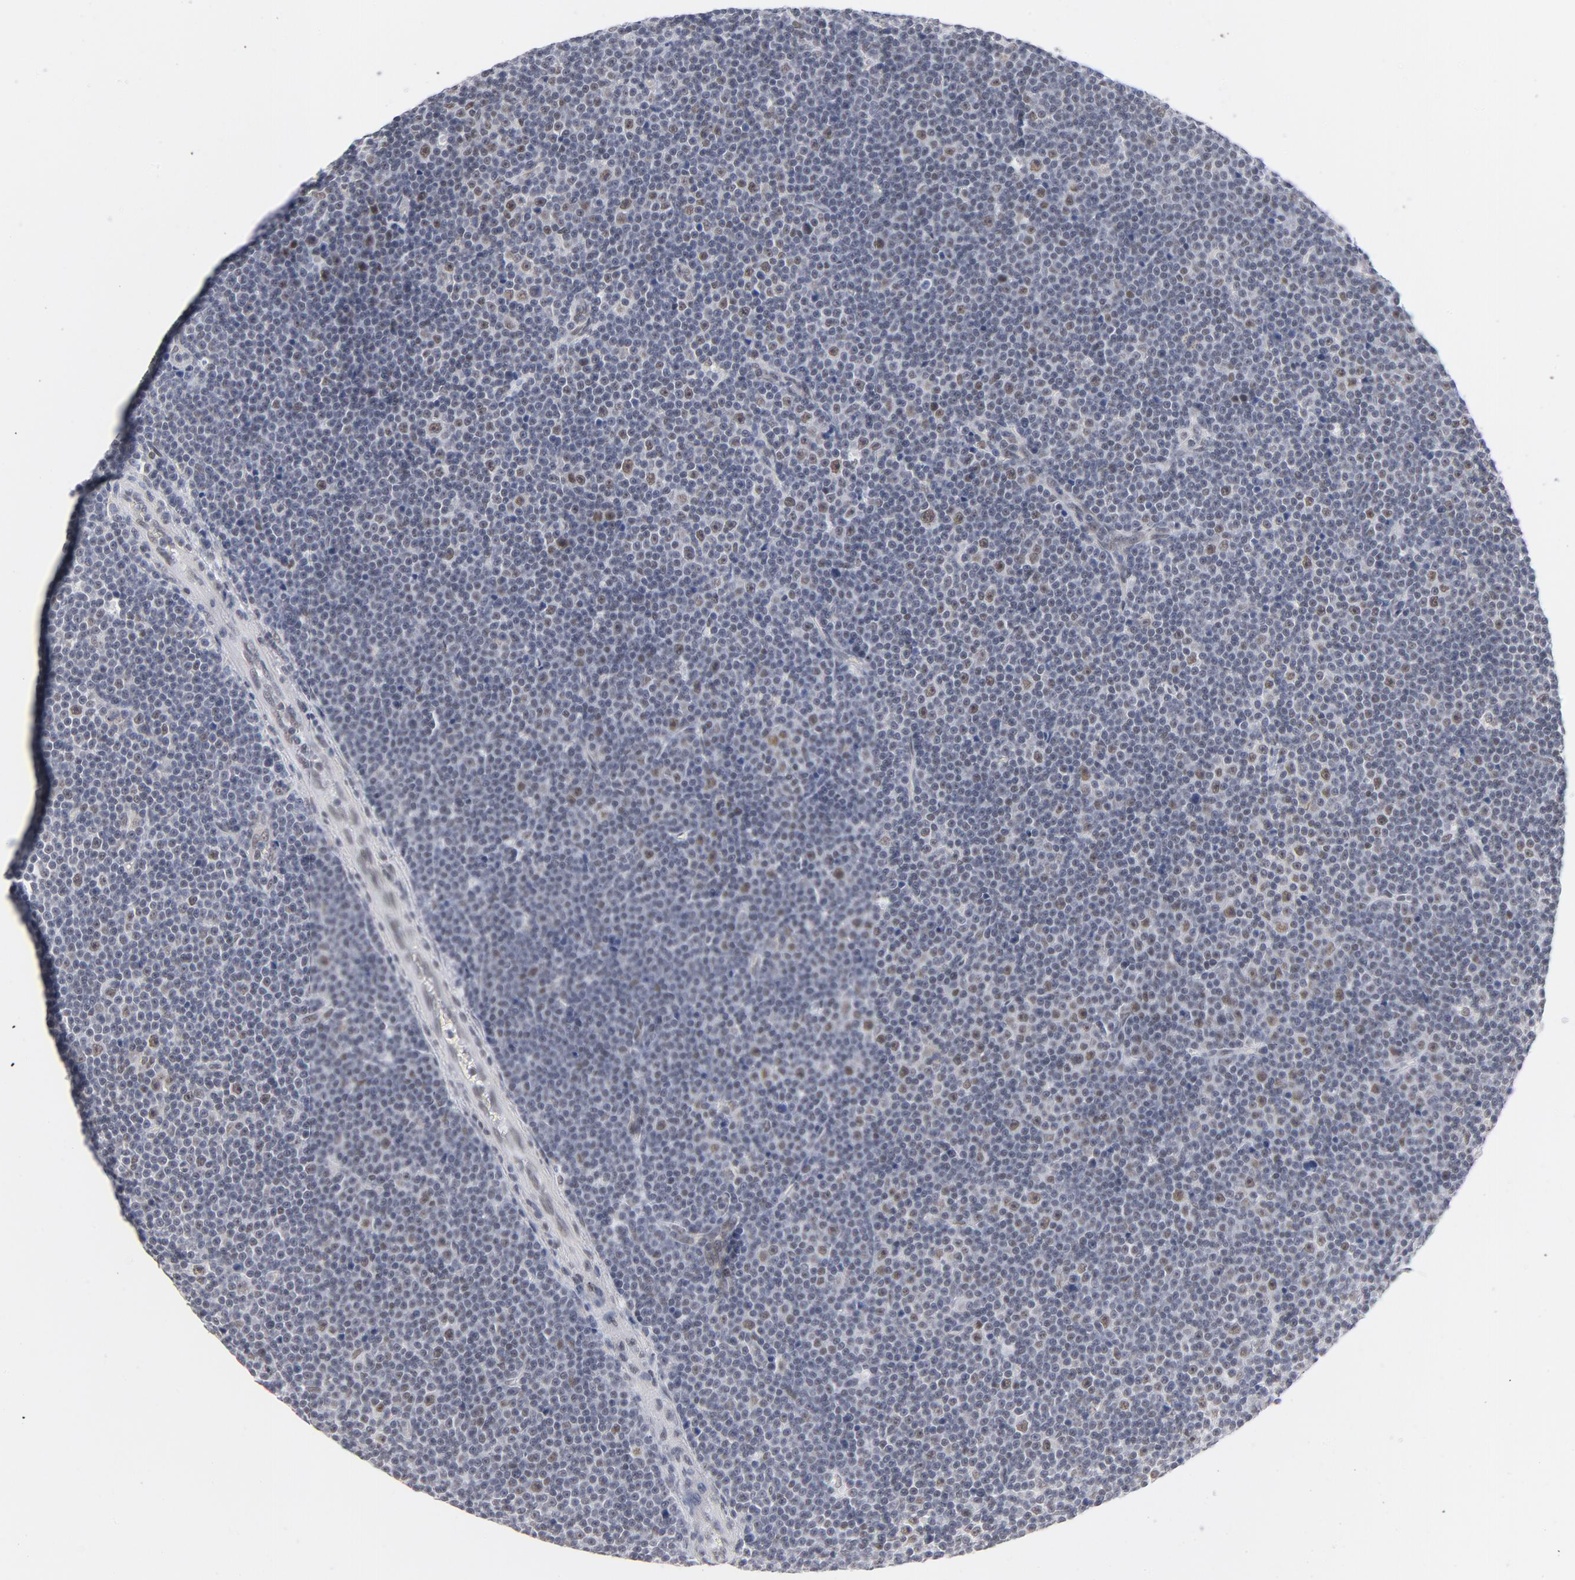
{"staining": {"intensity": "moderate", "quantity": "25%-75%", "location": "nuclear"}, "tissue": "lymphoma", "cell_type": "Tumor cells", "image_type": "cancer", "snomed": [{"axis": "morphology", "description": "Malignant lymphoma, non-Hodgkin's type, Low grade"}, {"axis": "topography", "description": "Lymph node"}], "caption": "Immunohistochemical staining of human low-grade malignant lymphoma, non-Hodgkin's type exhibits medium levels of moderate nuclear positivity in about 25%-75% of tumor cells. (IHC, brightfield microscopy, high magnification).", "gene": "BAP1", "patient": {"sex": "female", "age": 67}}